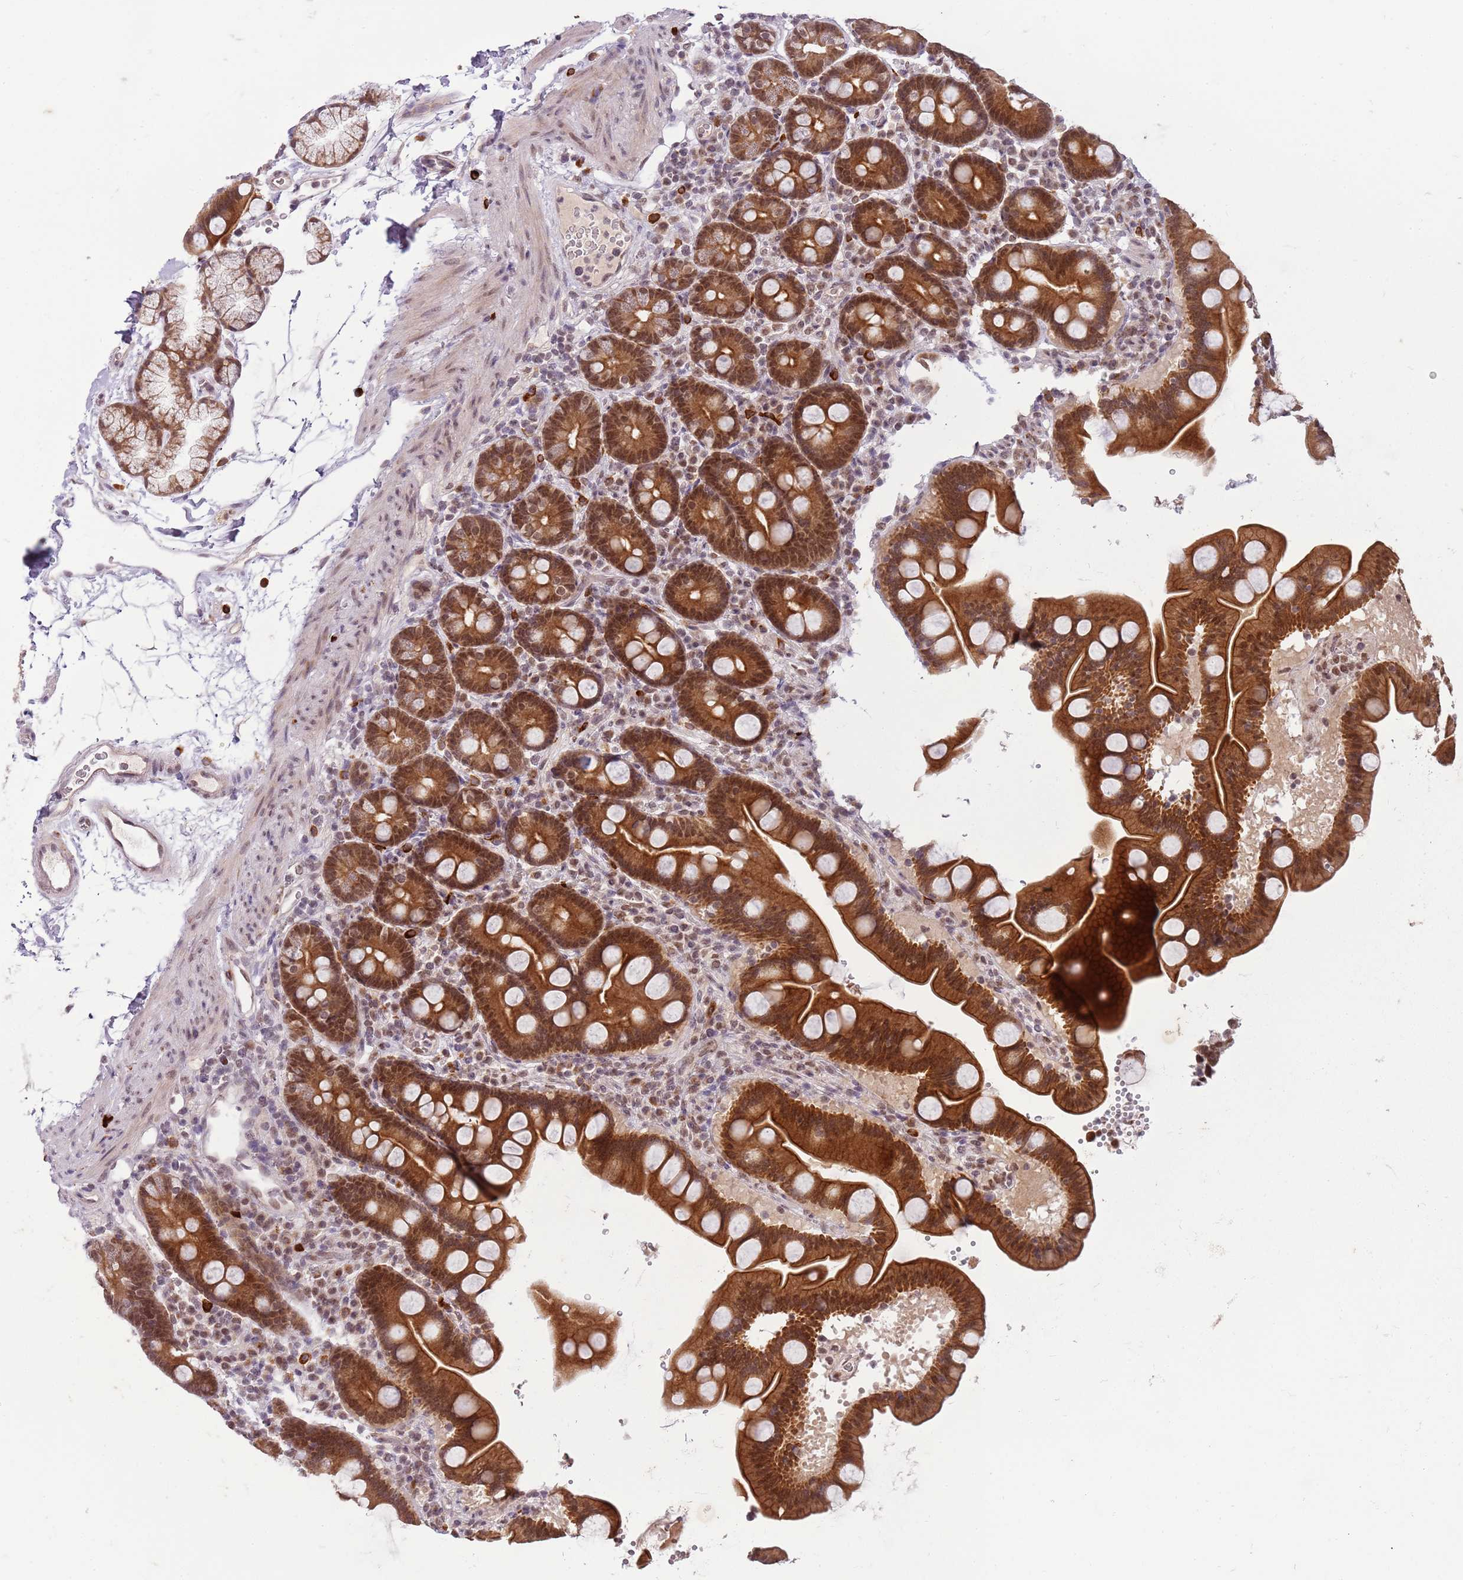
{"staining": {"intensity": "strong", "quantity": ">75%", "location": "cytoplasmic/membranous,nuclear"}, "tissue": "duodenum", "cell_type": "Glandular cells", "image_type": "normal", "snomed": [{"axis": "morphology", "description": "Normal tissue, NOS"}, {"axis": "topography", "description": "Duodenum"}], "caption": "Immunohistochemistry (IHC) micrograph of normal duodenum stained for a protein (brown), which demonstrates high levels of strong cytoplasmic/membranous,nuclear positivity in about >75% of glandular cells.", "gene": "FAM120AOS", "patient": {"sex": "male", "age": 54}}